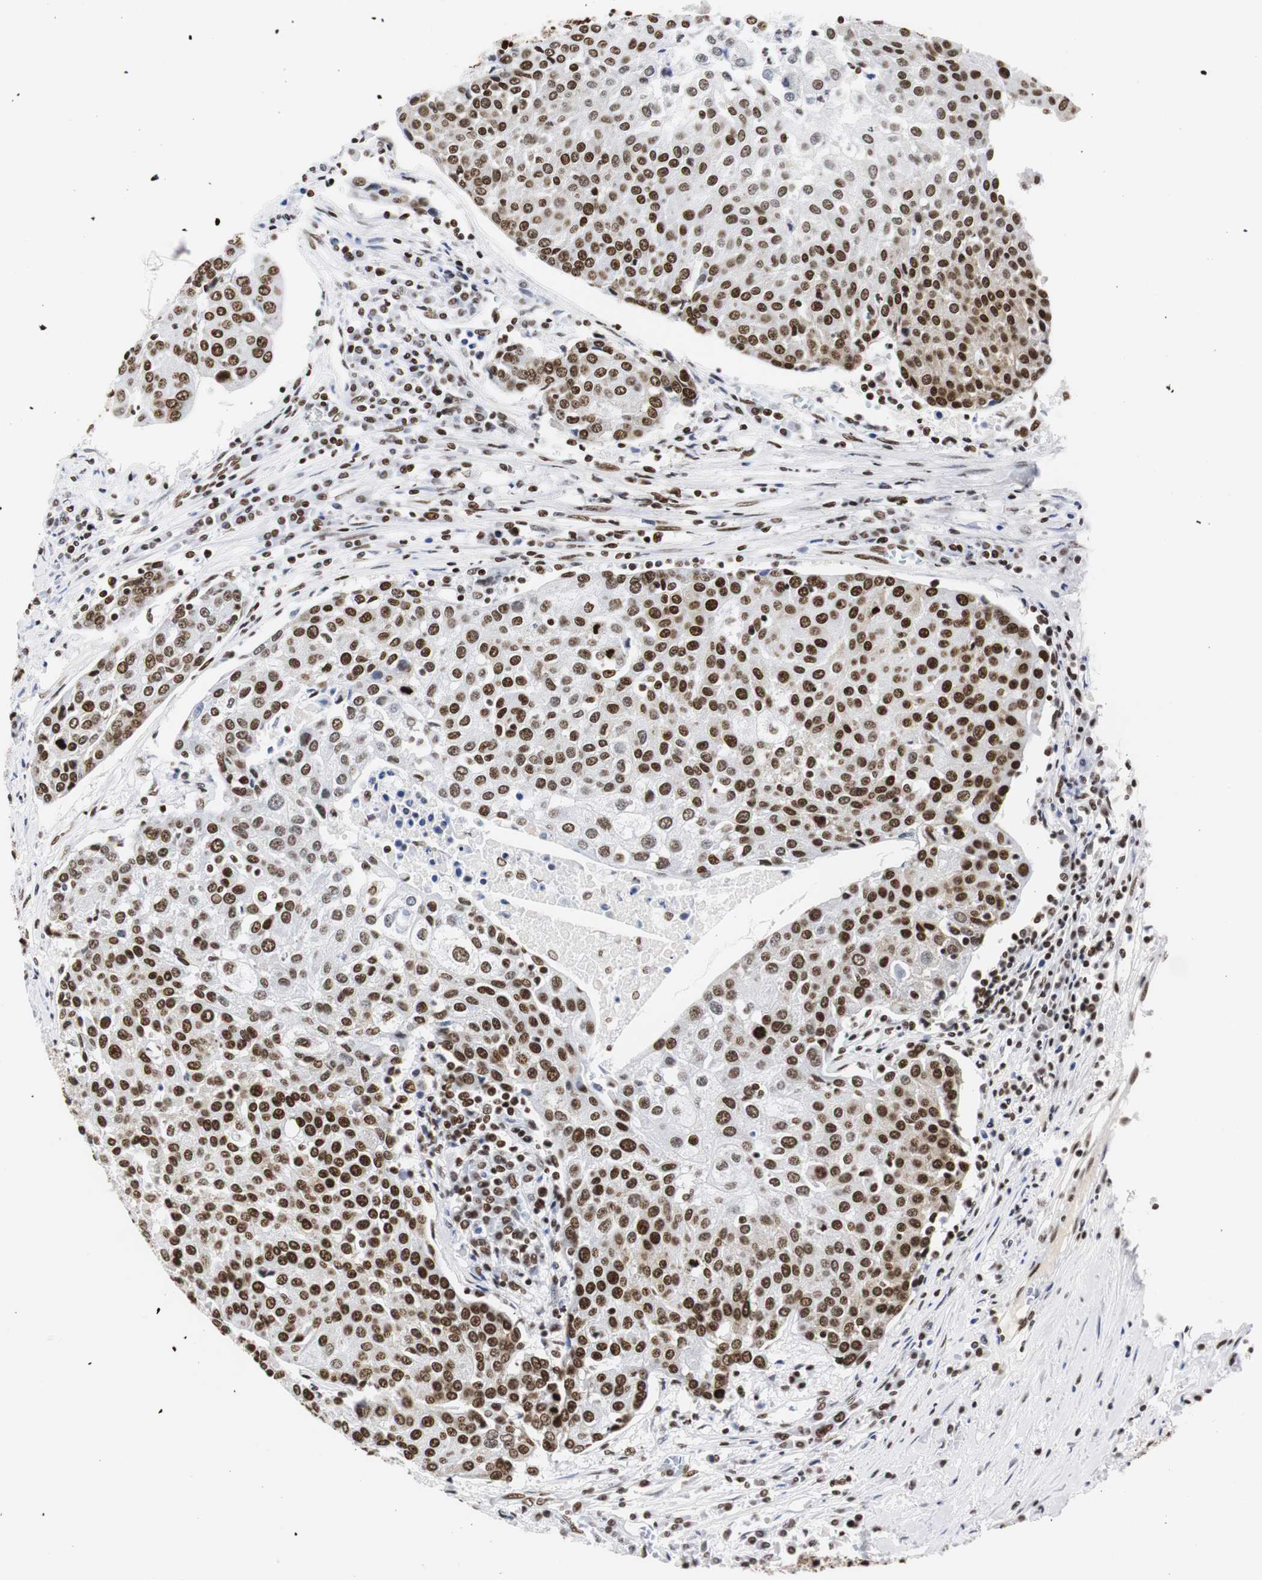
{"staining": {"intensity": "strong", "quantity": ">75%", "location": "nuclear"}, "tissue": "urothelial cancer", "cell_type": "Tumor cells", "image_type": "cancer", "snomed": [{"axis": "morphology", "description": "Urothelial carcinoma, High grade"}, {"axis": "topography", "description": "Urinary bladder"}], "caption": "A brown stain highlights strong nuclear staining of a protein in urothelial carcinoma (high-grade) tumor cells. Immunohistochemistry stains the protein in brown and the nuclei are stained blue.", "gene": "HNRNPH2", "patient": {"sex": "female", "age": 85}}